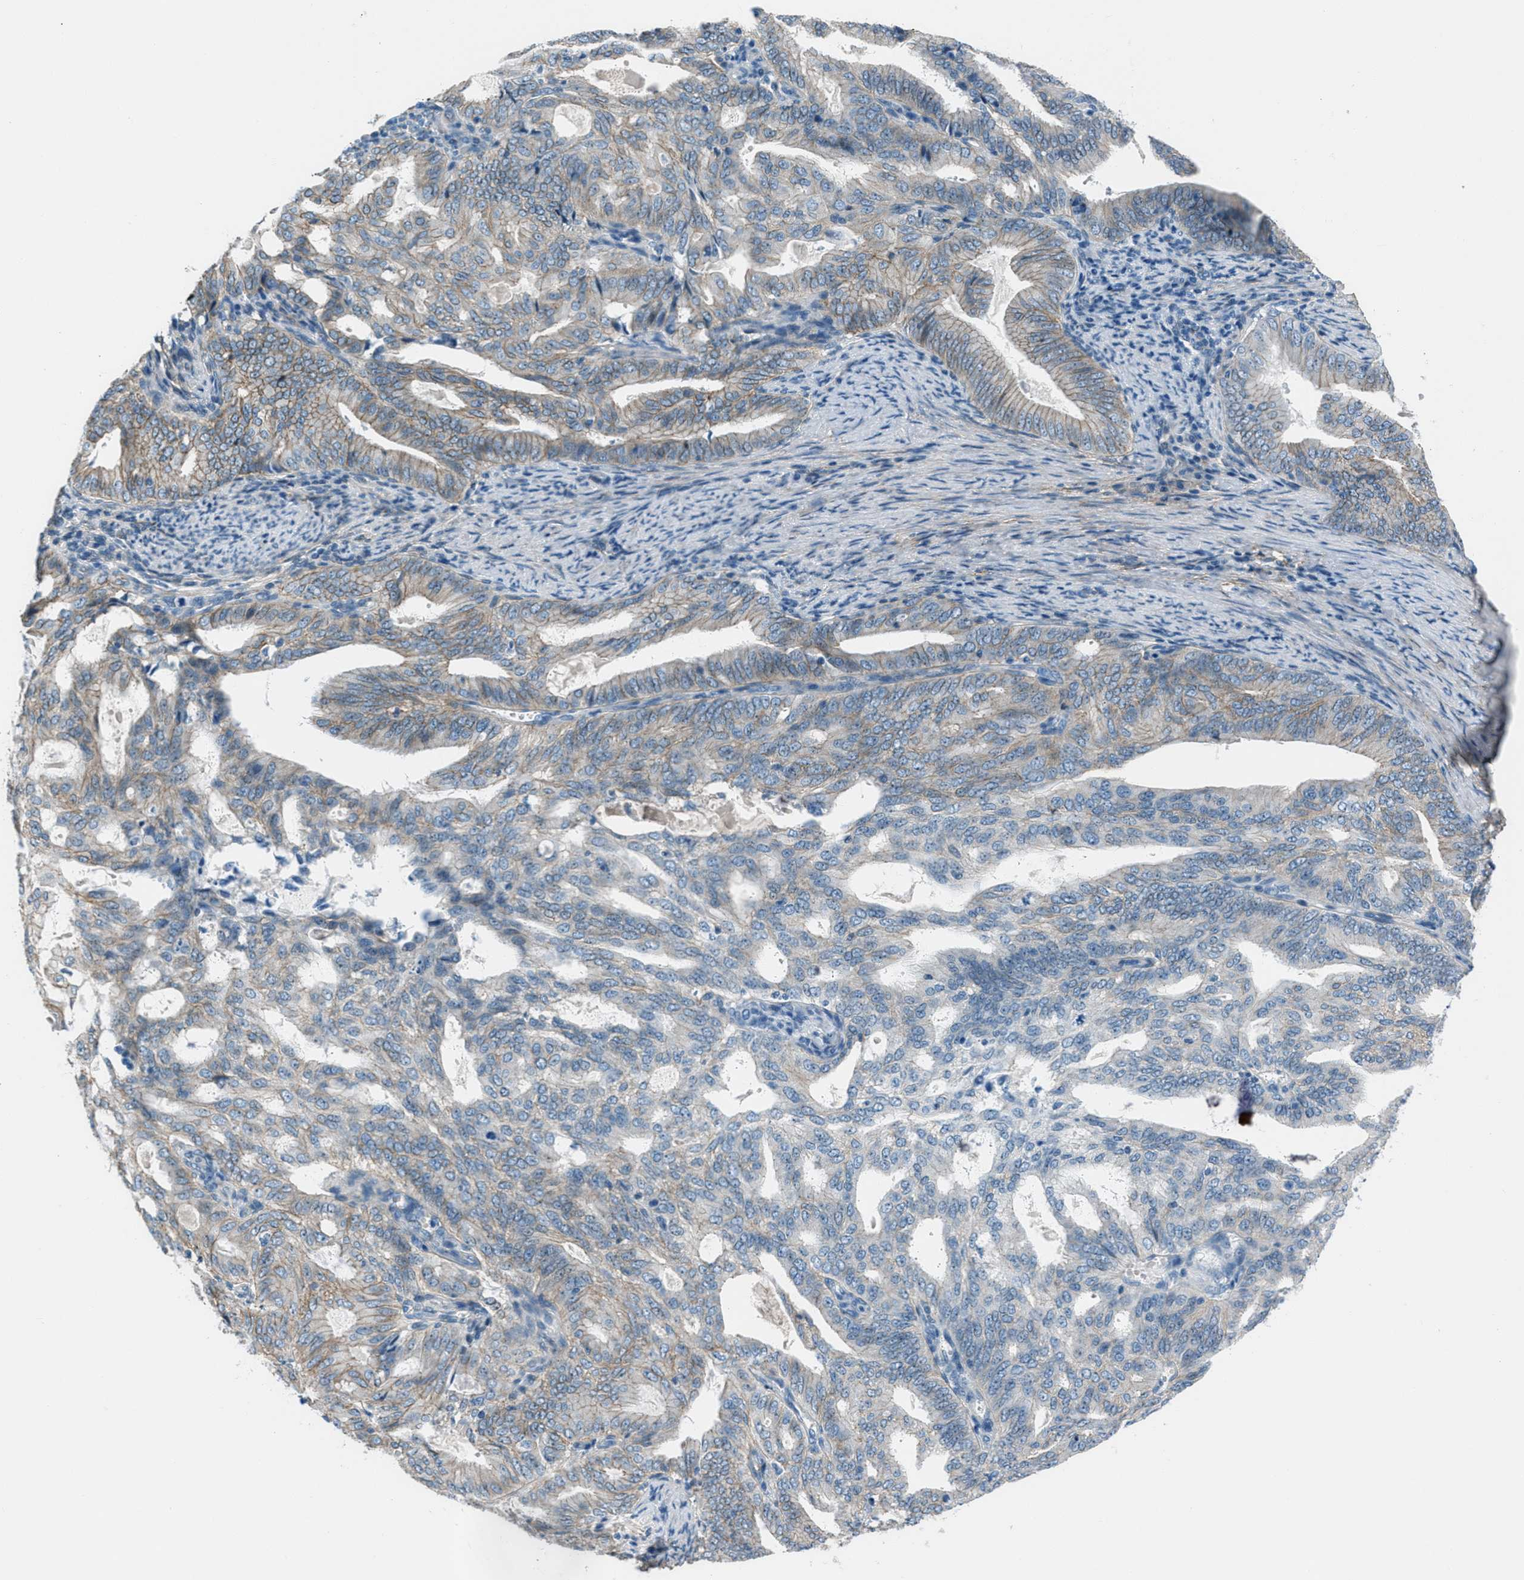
{"staining": {"intensity": "weak", "quantity": "25%-75%", "location": "cytoplasmic/membranous"}, "tissue": "endometrial cancer", "cell_type": "Tumor cells", "image_type": "cancer", "snomed": [{"axis": "morphology", "description": "Adenocarcinoma, NOS"}, {"axis": "topography", "description": "Endometrium"}], "caption": "Approximately 25%-75% of tumor cells in human endometrial cancer show weak cytoplasmic/membranous protein positivity as visualized by brown immunohistochemical staining.", "gene": "FBN1", "patient": {"sex": "female", "age": 58}}